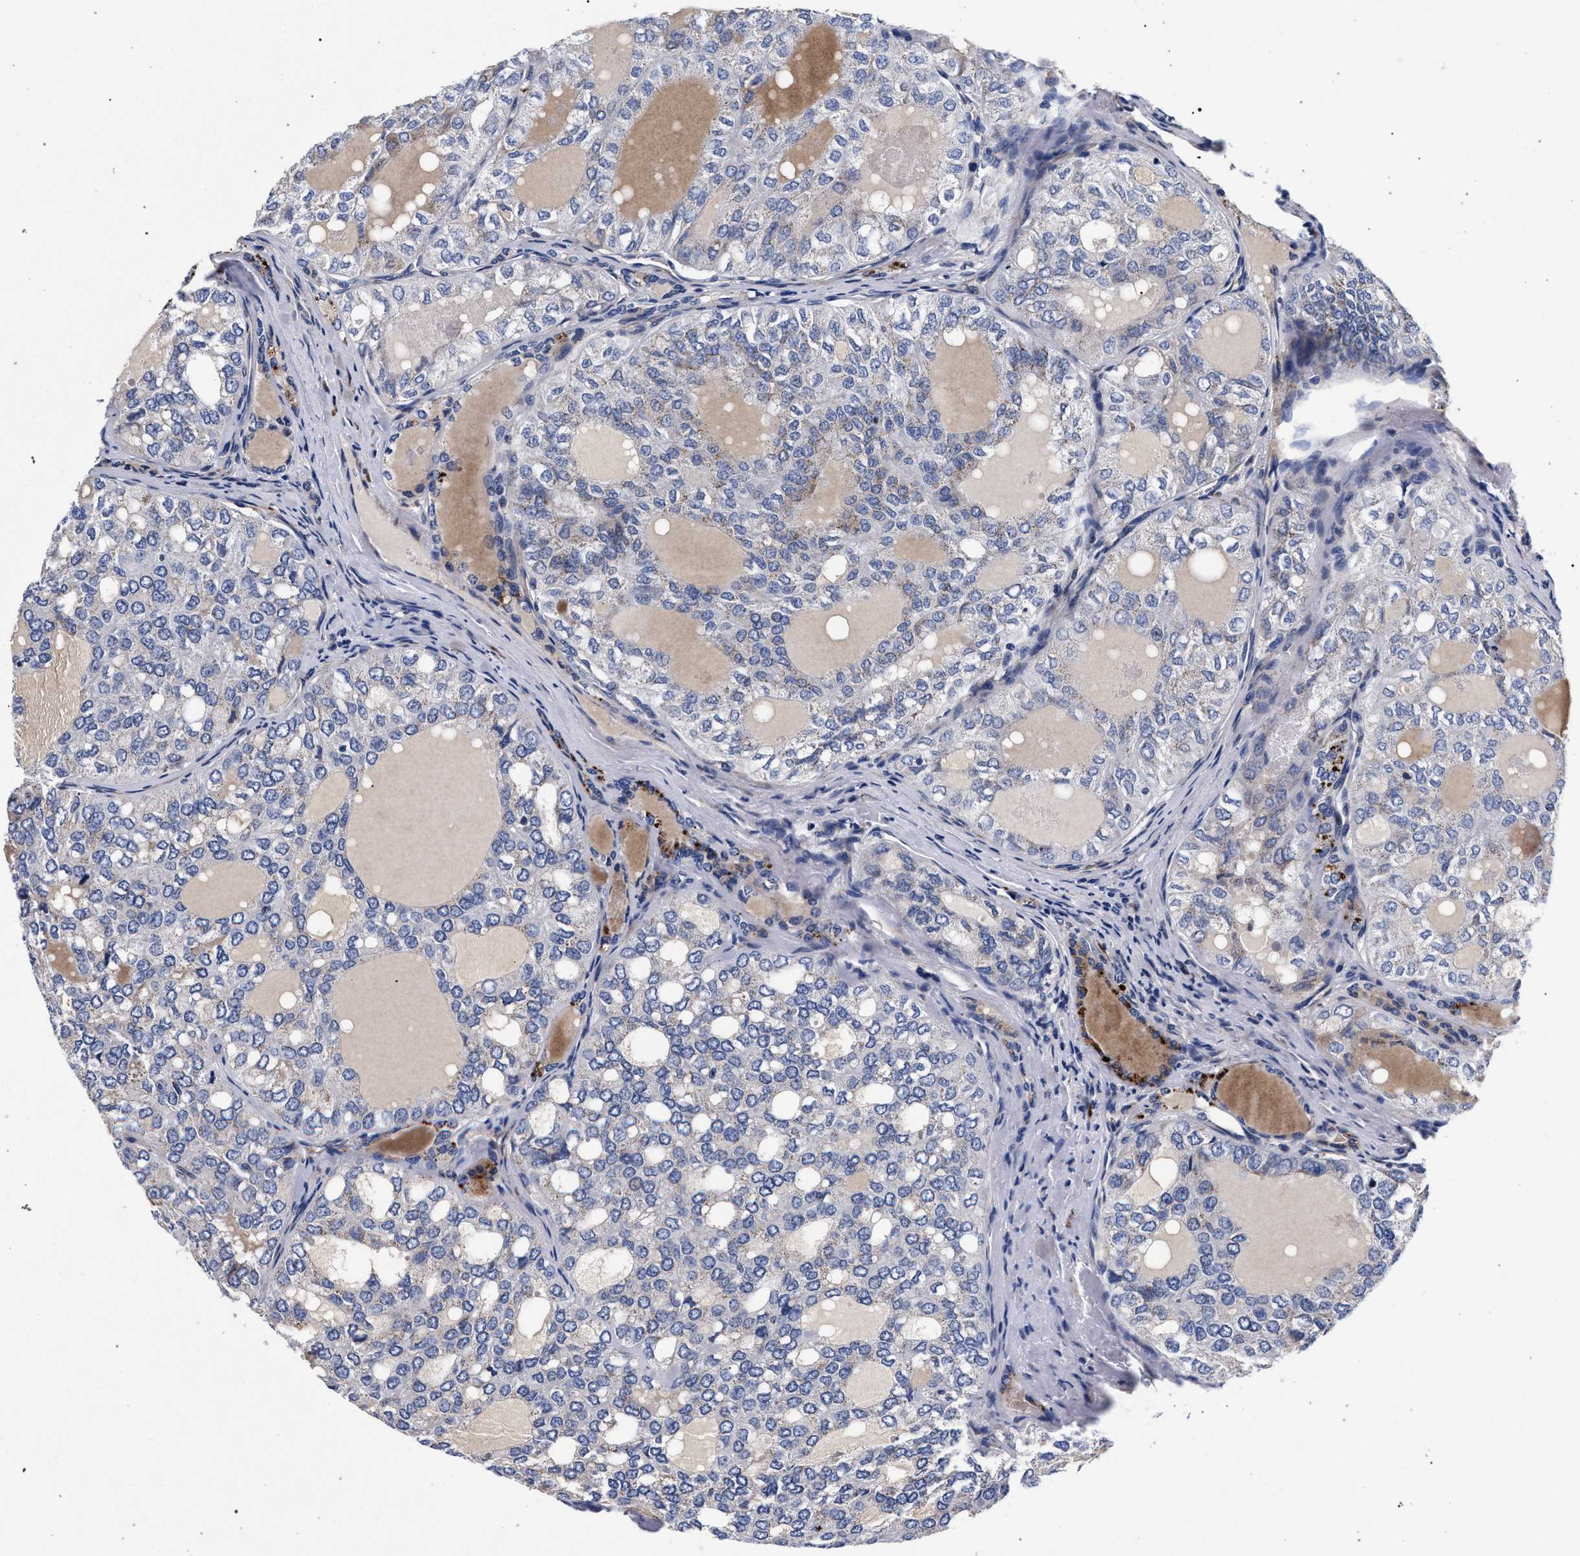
{"staining": {"intensity": "negative", "quantity": "none", "location": "none"}, "tissue": "thyroid cancer", "cell_type": "Tumor cells", "image_type": "cancer", "snomed": [{"axis": "morphology", "description": "Follicular adenoma carcinoma, NOS"}, {"axis": "topography", "description": "Thyroid gland"}], "caption": "Immunohistochemistry photomicrograph of neoplastic tissue: thyroid cancer stained with DAB (3,3'-diaminobenzidine) demonstrates no significant protein staining in tumor cells. (DAB (3,3'-diaminobenzidine) IHC, high magnification).", "gene": "ACOX1", "patient": {"sex": "male", "age": 75}}